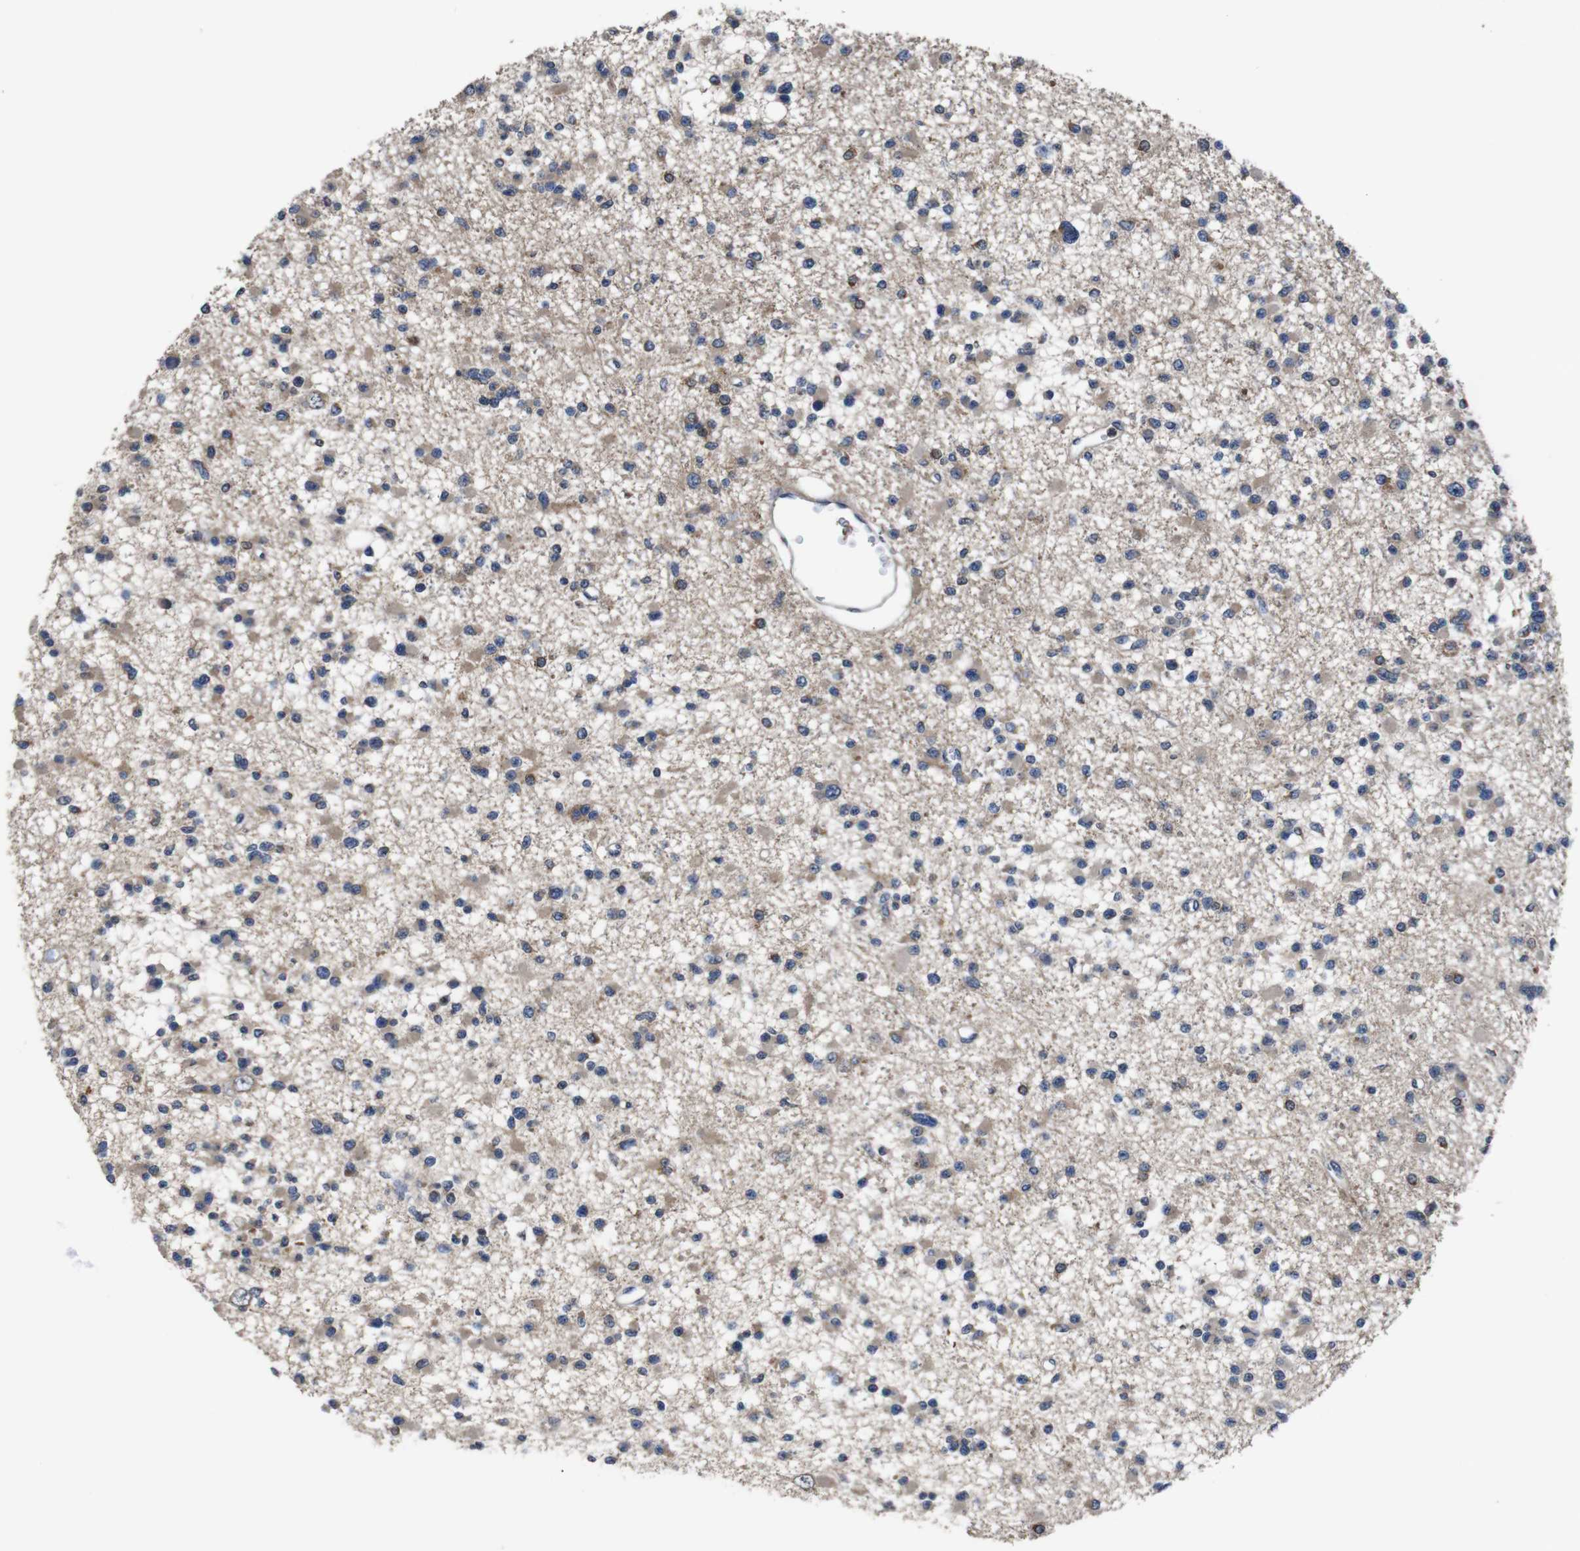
{"staining": {"intensity": "weak", "quantity": "25%-75%", "location": "cytoplasmic/membranous"}, "tissue": "glioma", "cell_type": "Tumor cells", "image_type": "cancer", "snomed": [{"axis": "morphology", "description": "Glioma, malignant, Low grade"}, {"axis": "topography", "description": "Brain"}], "caption": "Glioma stained with a brown dye exhibits weak cytoplasmic/membranous positive positivity in approximately 25%-75% of tumor cells.", "gene": "GLIPR1", "patient": {"sex": "female", "age": 22}}